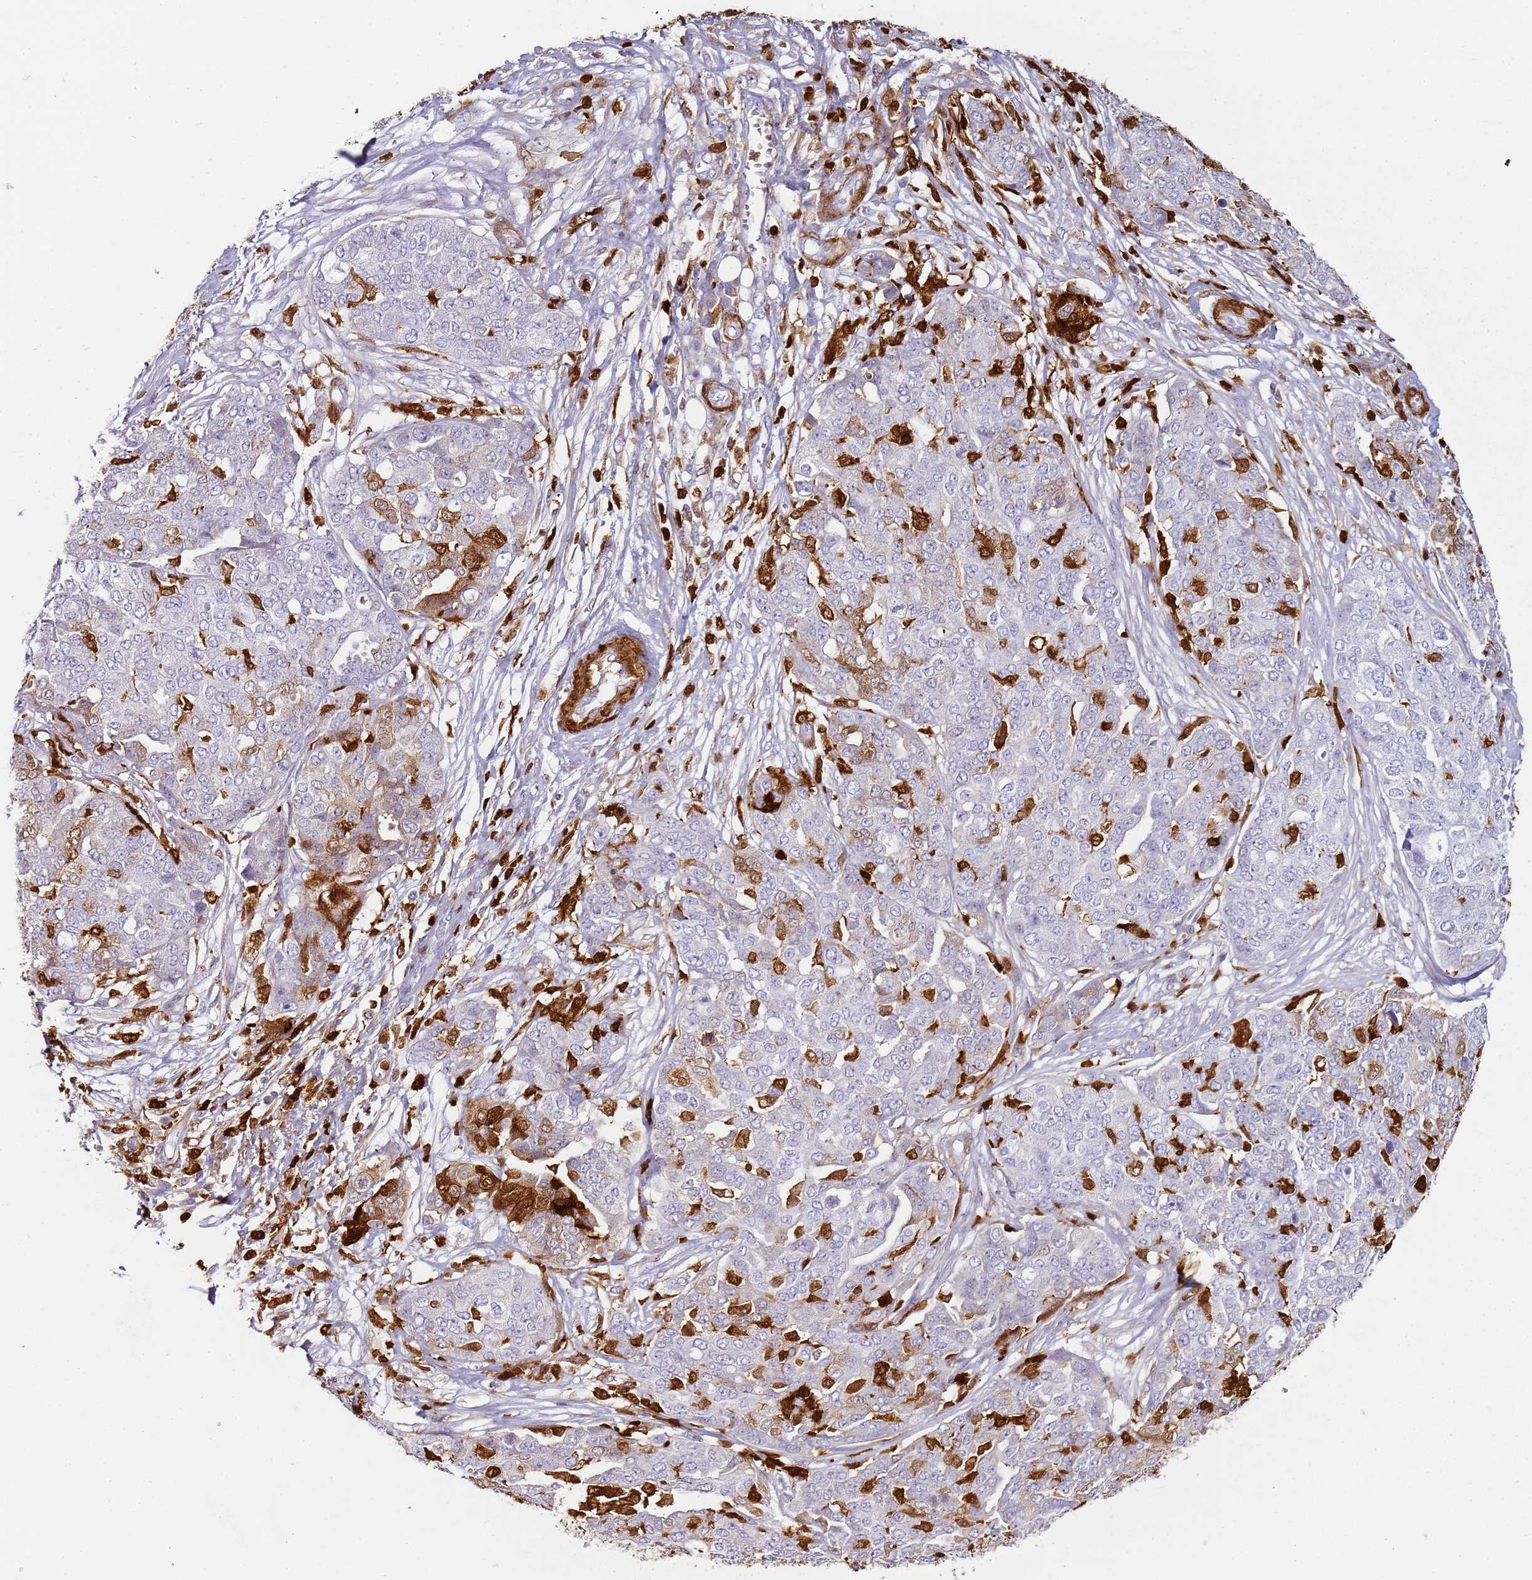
{"staining": {"intensity": "moderate", "quantity": "<25%", "location": "cytoplasmic/membranous,nuclear"}, "tissue": "ovarian cancer", "cell_type": "Tumor cells", "image_type": "cancer", "snomed": [{"axis": "morphology", "description": "Cystadenocarcinoma, serous, NOS"}, {"axis": "topography", "description": "Soft tissue"}, {"axis": "topography", "description": "Ovary"}], "caption": "Protein positivity by immunohistochemistry demonstrates moderate cytoplasmic/membranous and nuclear staining in approximately <25% of tumor cells in ovarian cancer (serous cystadenocarcinoma).", "gene": "S100A4", "patient": {"sex": "female", "age": 57}}